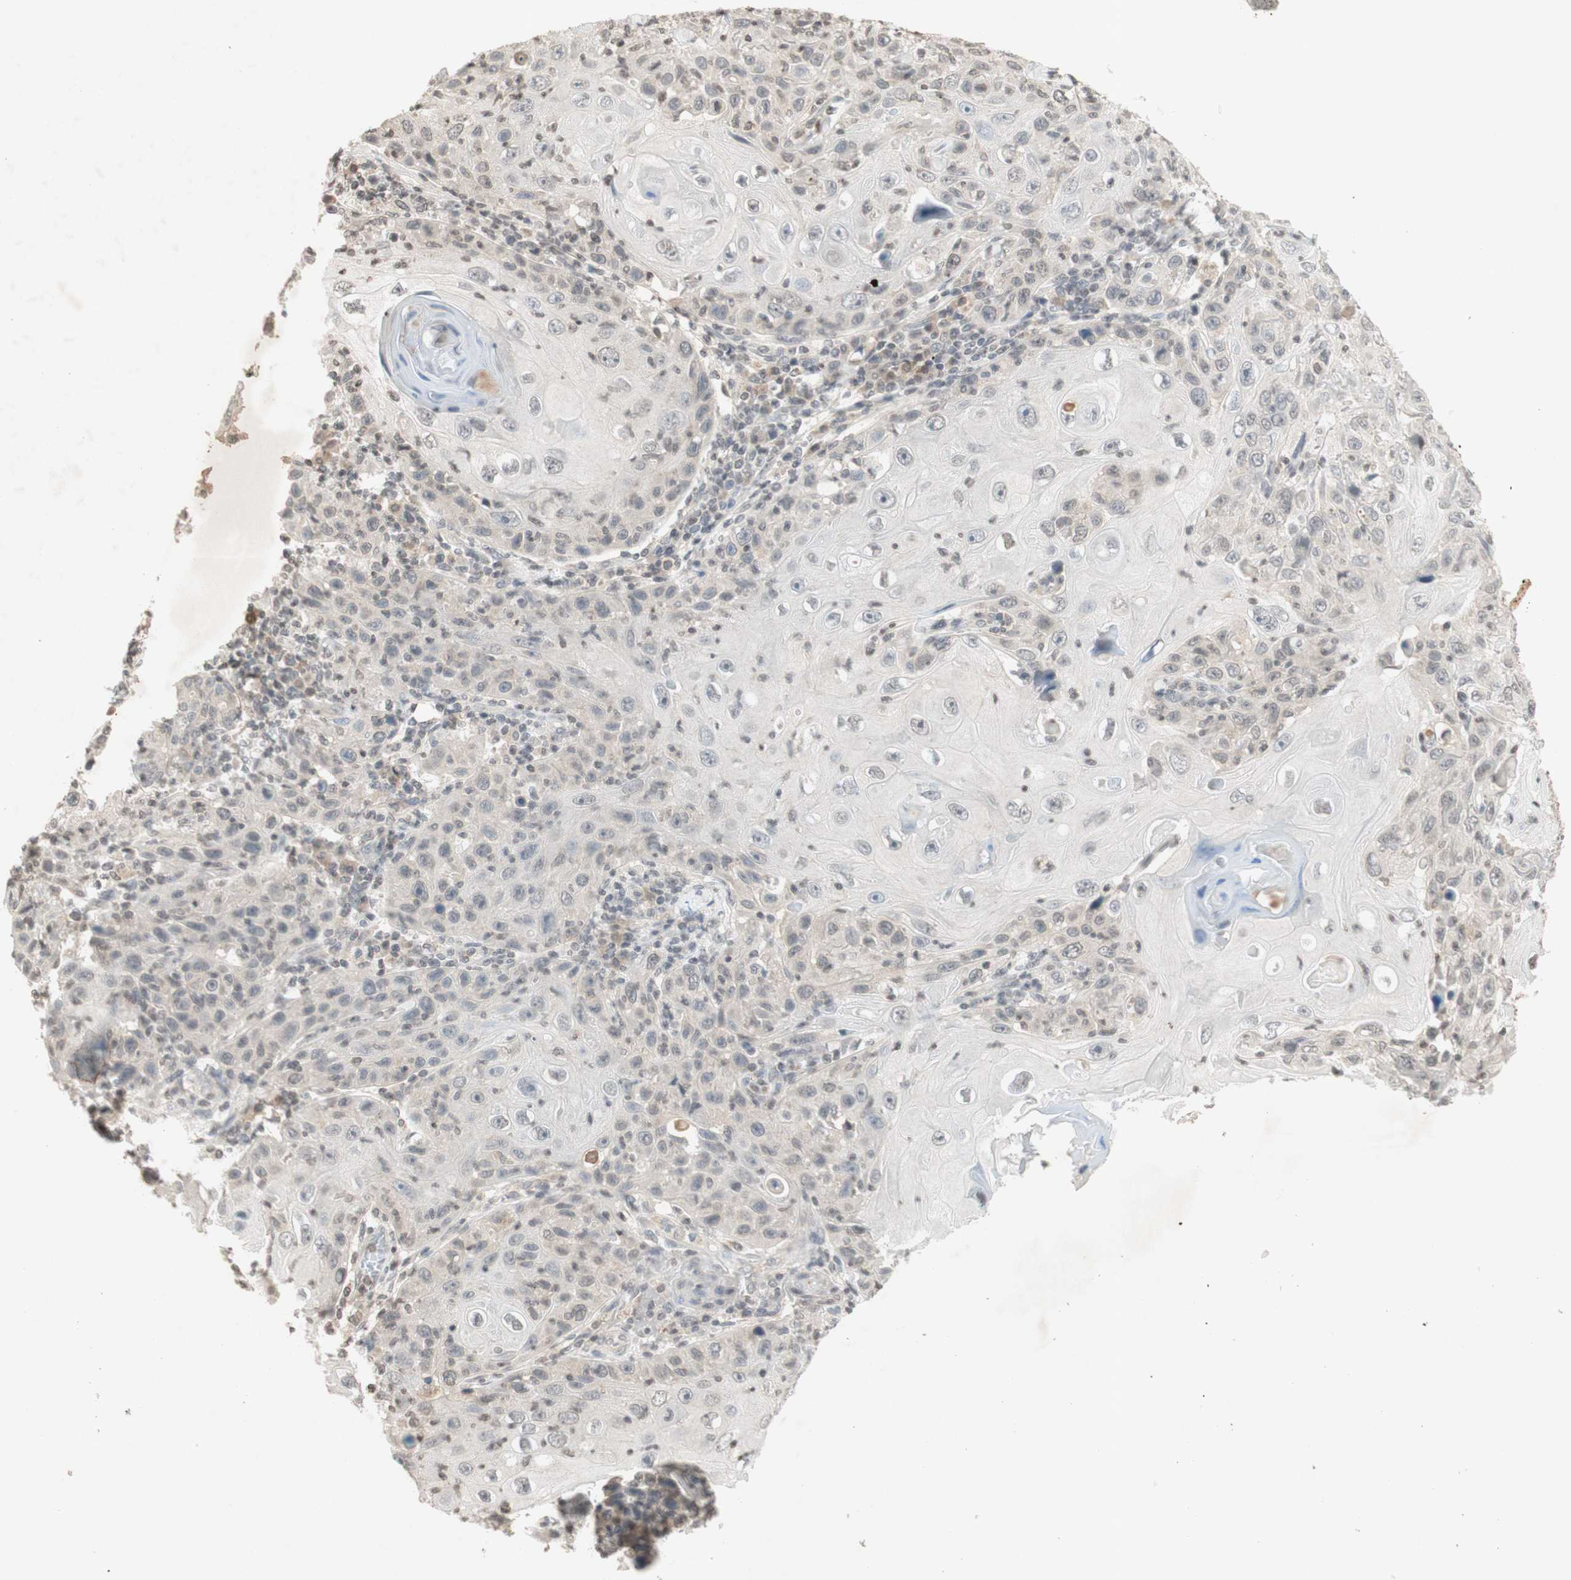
{"staining": {"intensity": "negative", "quantity": "none", "location": "none"}, "tissue": "skin cancer", "cell_type": "Tumor cells", "image_type": "cancer", "snomed": [{"axis": "morphology", "description": "Squamous cell carcinoma, NOS"}, {"axis": "topography", "description": "Skin"}], "caption": "Immunohistochemical staining of human skin cancer (squamous cell carcinoma) displays no significant expression in tumor cells.", "gene": "GLI1", "patient": {"sex": "female", "age": 88}}